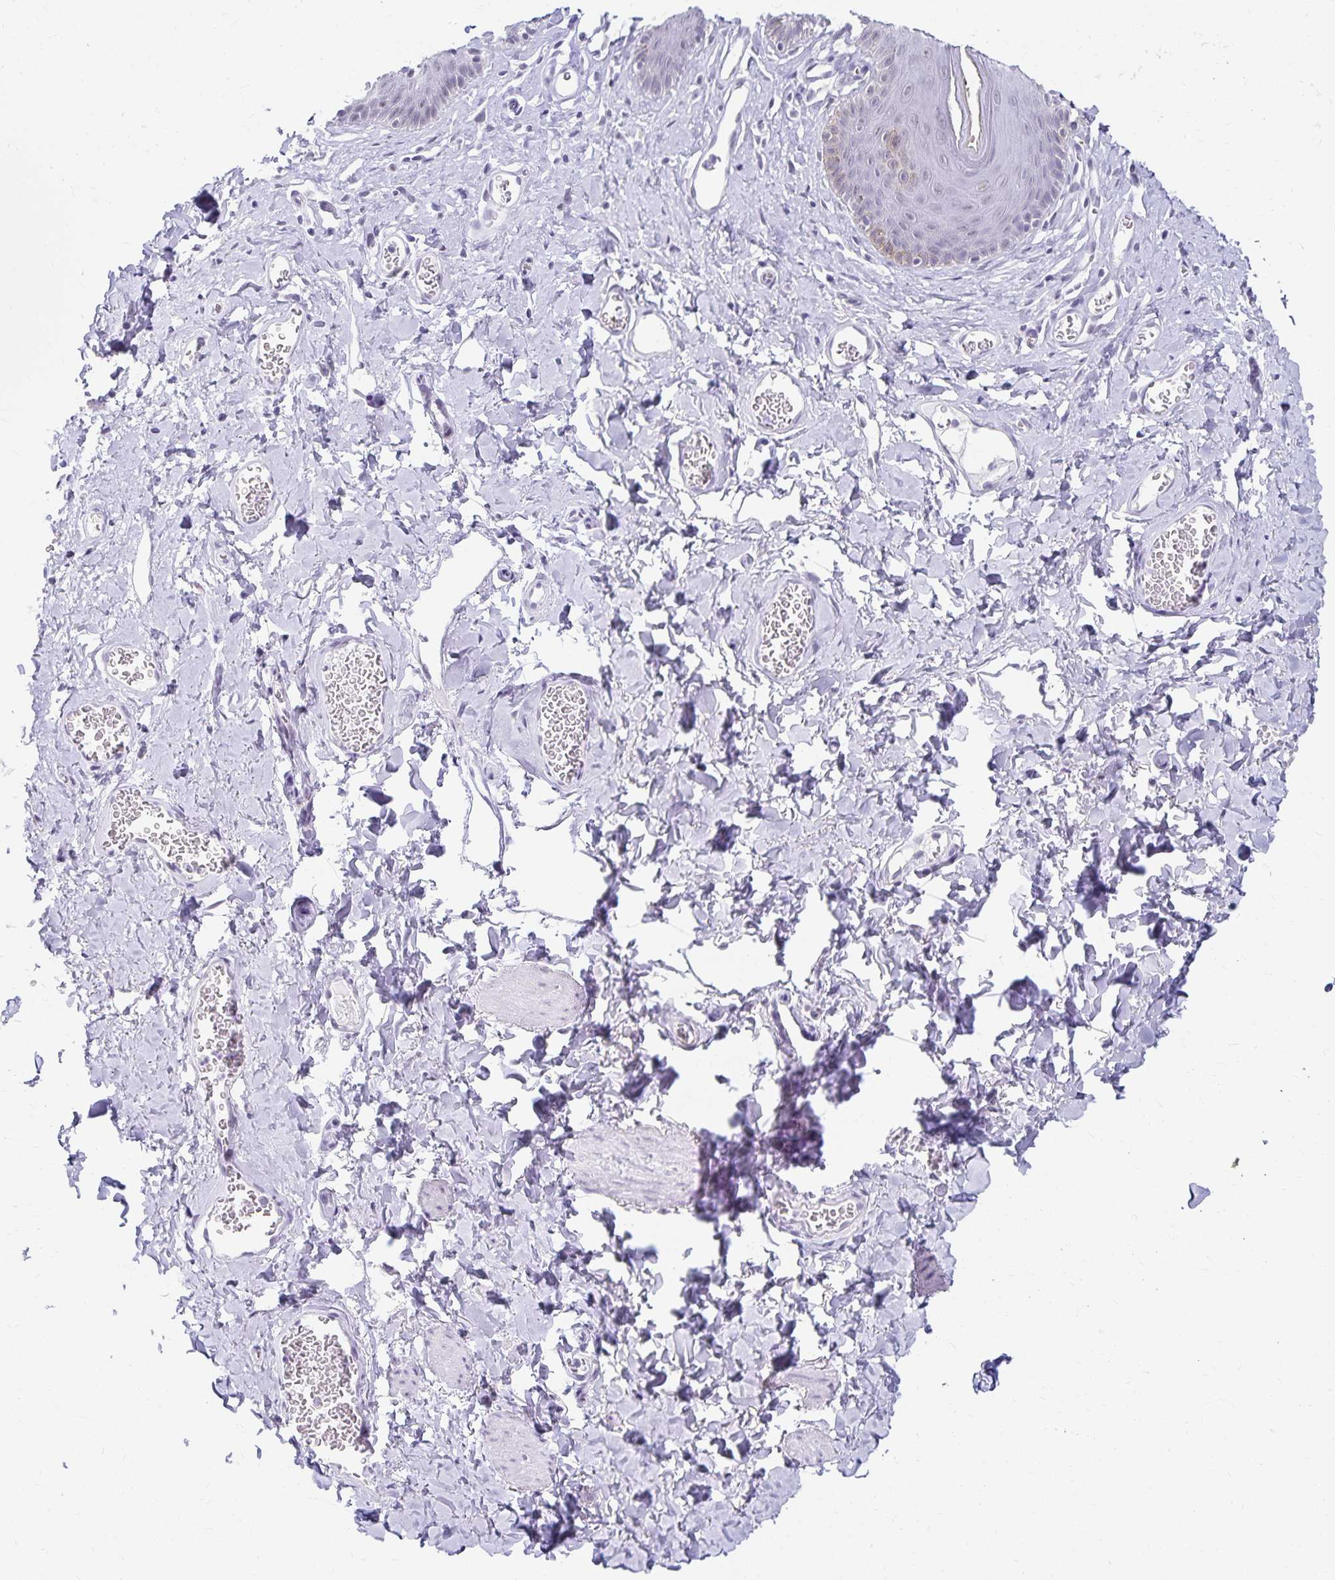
{"staining": {"intensity": "negative", "quantity": "none", "location": "none"}, "tissue": "skin", "cell_type": "Epidermal cells", "image_type": "normal", "snomed": [{"axis": "morphology", "description": "Normal tissue, NOS"}, {"axis": "topography", "description": "Vulva"}, {"axis": "topography", "description": "Peripheral nerve tissue"}], "caption": "Immunohistochemistry micrograph of unremarkable skin stained for a protein (brown), which reveals no expression in epidermal cells.", "gene": "C20orf85", "patient": {"sex": "female", "age": 66}}